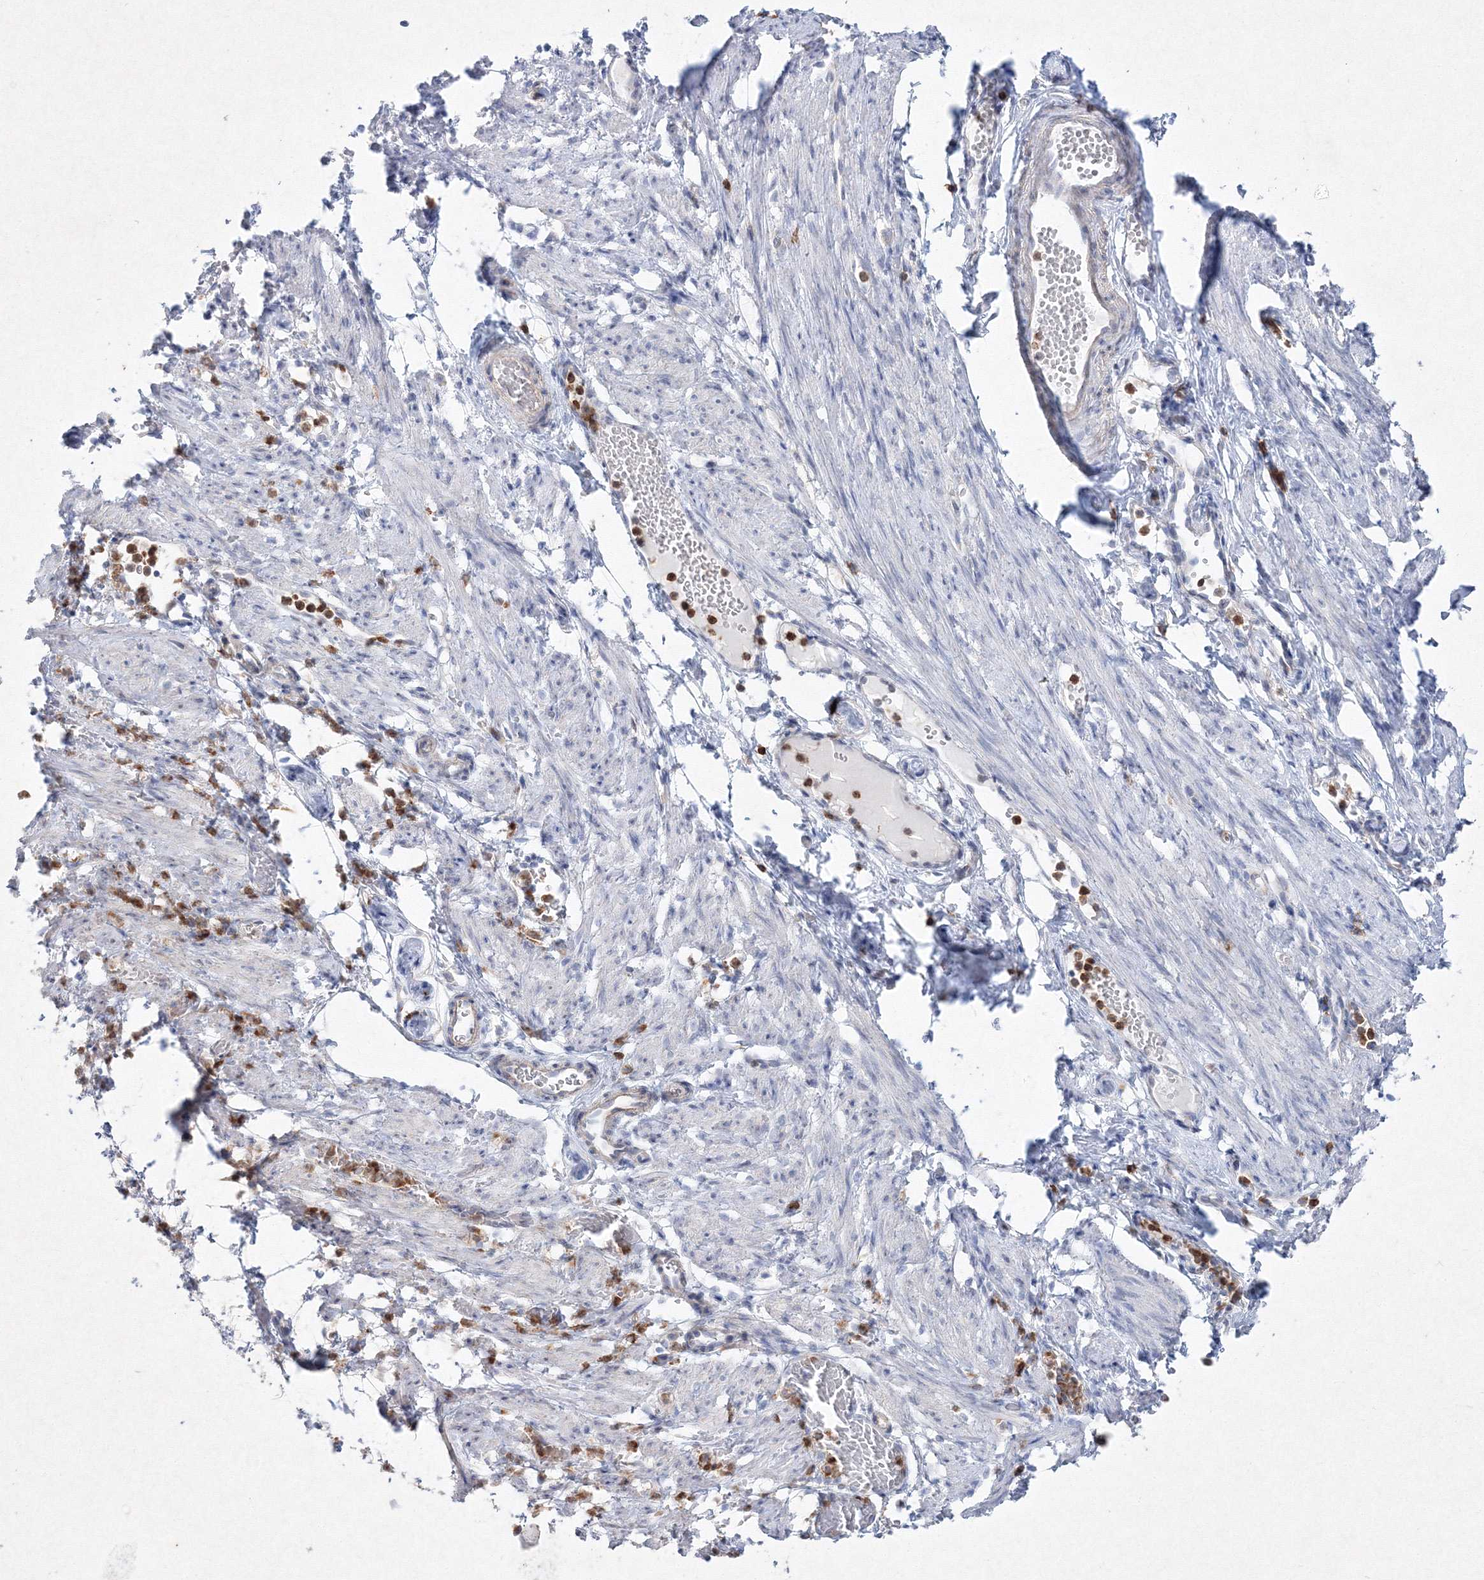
{"staining": {"intensity": "negative", "quantity": "none", "location": "none"}, "tissue": "adipose tissue", "cell_type": "Adipocytes", "image_type": "normal", "snomed": [{"axis": "morphology", "description": "Normal tissue, NOS"}, {"axis": "topography", "description": "Smooth muscle"}, {"axis": "topography", "description": "Peripheral nerve tissue"}], "caption": "Immunohistochemistry (IHC) photomicrograph of normal human adipose tissue stained for a protein (brown), which shows no staining in adipocytes. The staining is performed using DAB (3,3'-diaminobenzidine) brown chromogen with nuclei counter-stained in using hematoxylin.", "gene": "HCST", "patient": {"sex": "female", "age": 39}}